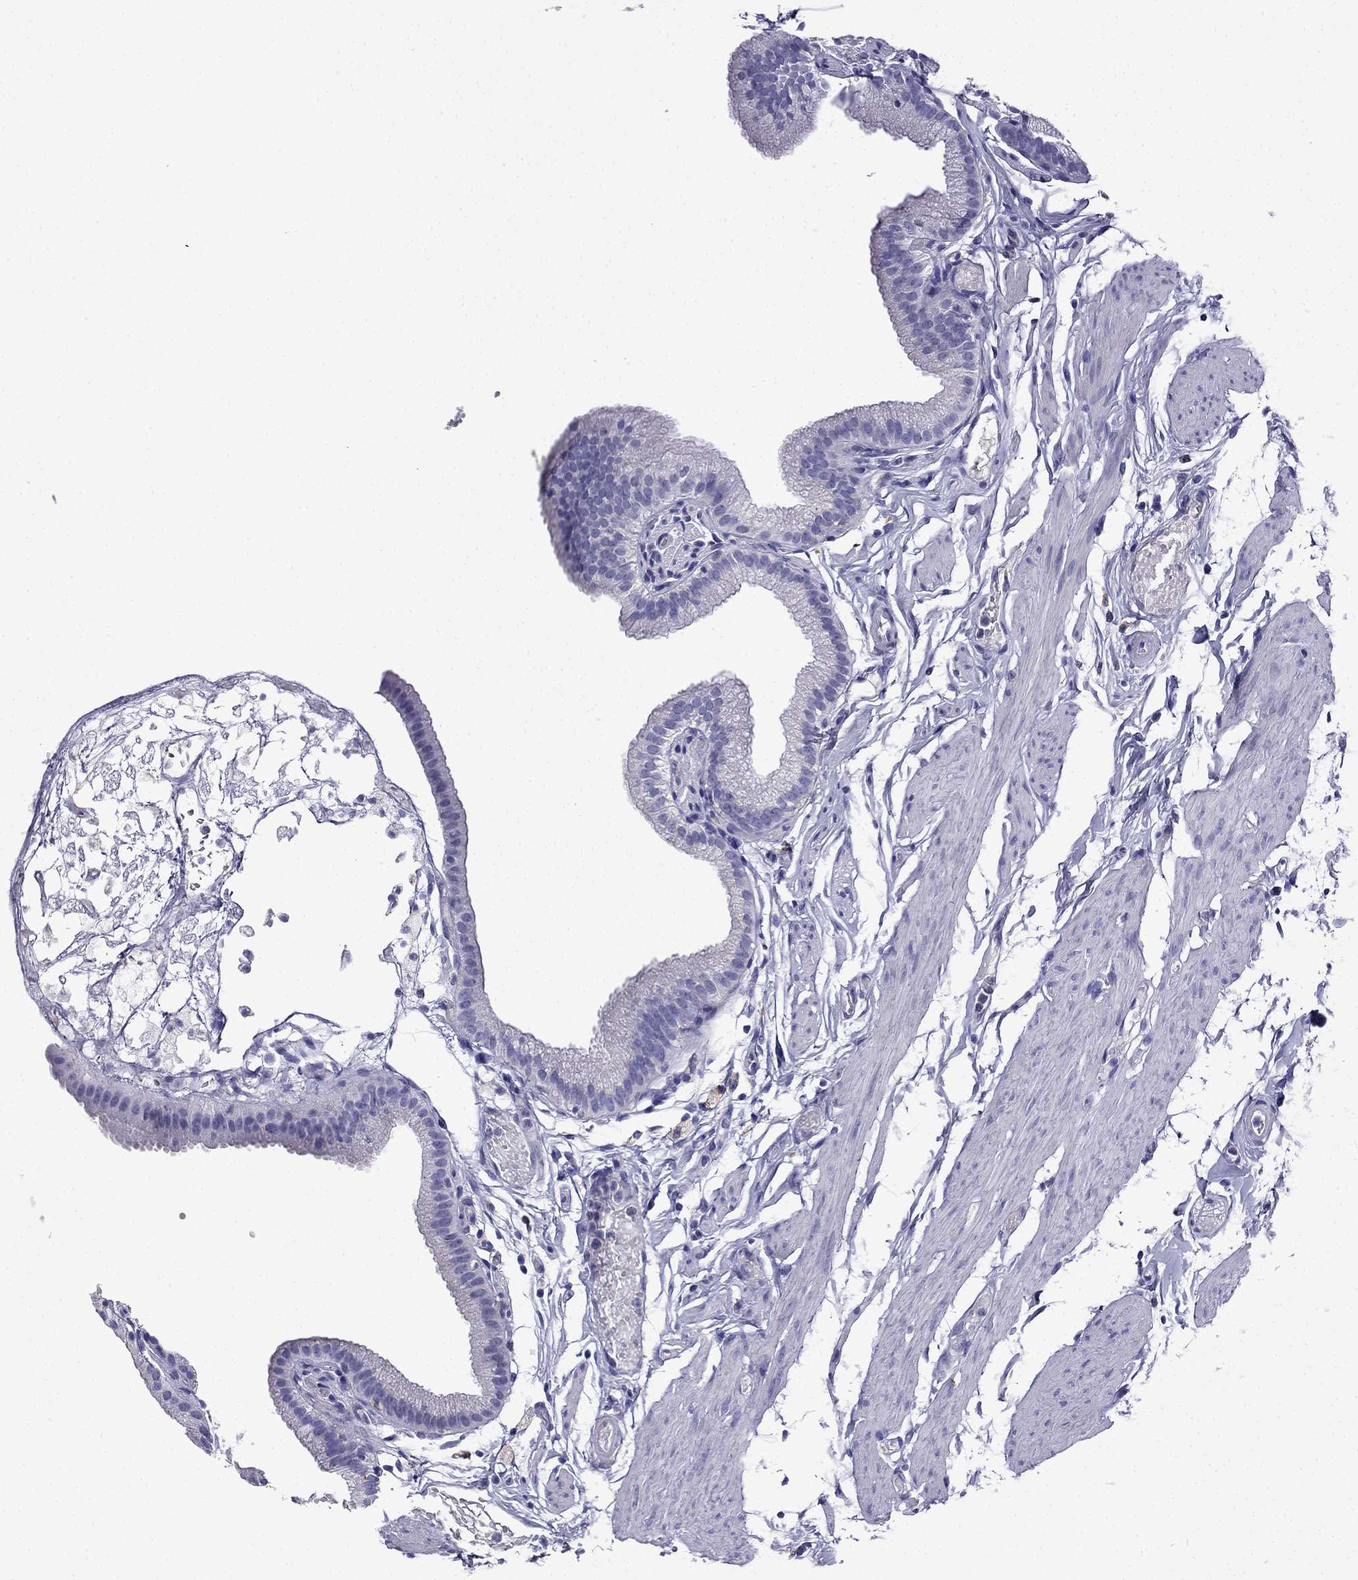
{"staining": {"intensity": "negative", "quantity": "none", "location": "none"}, "tissue": "gallbladder", "cell_type": "Glandular cells", "image_type": "normal", "snomed": [{"axis": "morphology", "description": "Normal tissue, NOS"}, {"axis": "topography", "description": "Gallbladder"}], "caption": "High magnification brightfield microscopy of normal gallbladder stained with DAB (brown) and counterstained with hematoxylin (blue): glandular cells show no significant expression. (Stains: DAB IHC with hematoxylin counter stain, Microscopy: brightfield microscopy at high magnification).", "gene": "TSSK4", "patient": {"sex": "female", "age": 45}}